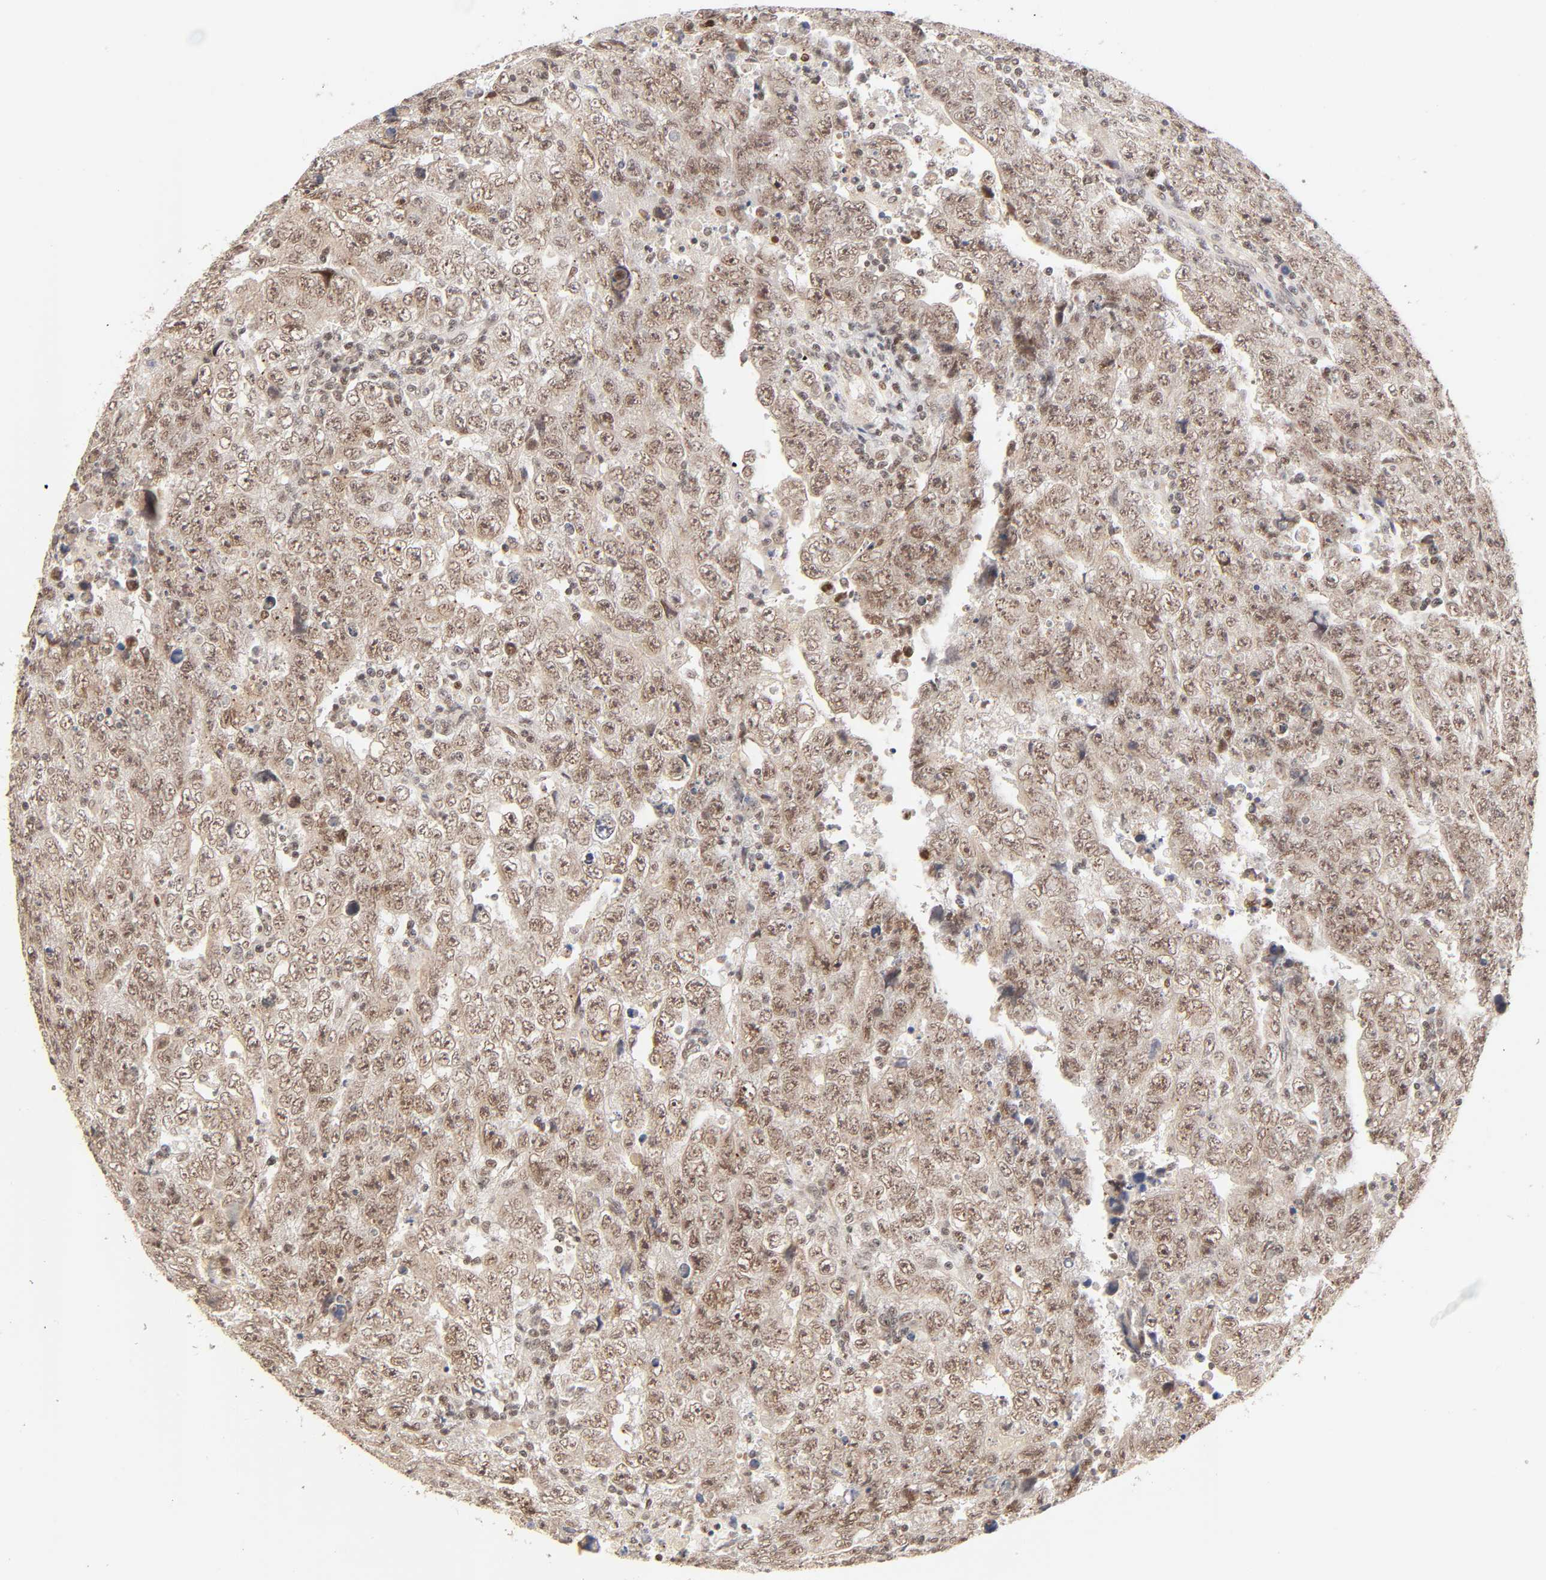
{"staining": {"intensity": "moderate", "quantity": ">75%", "location": "cytoplasmic/membranous,nuclear"}, "tissue": "testis cancer", "cell_type": "Tumor cells", "image_type": "cancer", "snomed": [{"axis": "morphology", "description": "Carcinoma, Embryonal, NOS"}, {"axis": "topography", "description": "Testis"}], "caption": "Testis embryonal carcinoma was stained to show a protein in brown. There is medium levels of moderate cytoplasmic/membranous and nuclear staining in approximately >75% of tumor cells.", "gene": "TAF10", "patient": {"sex": "male", "age": 28}}